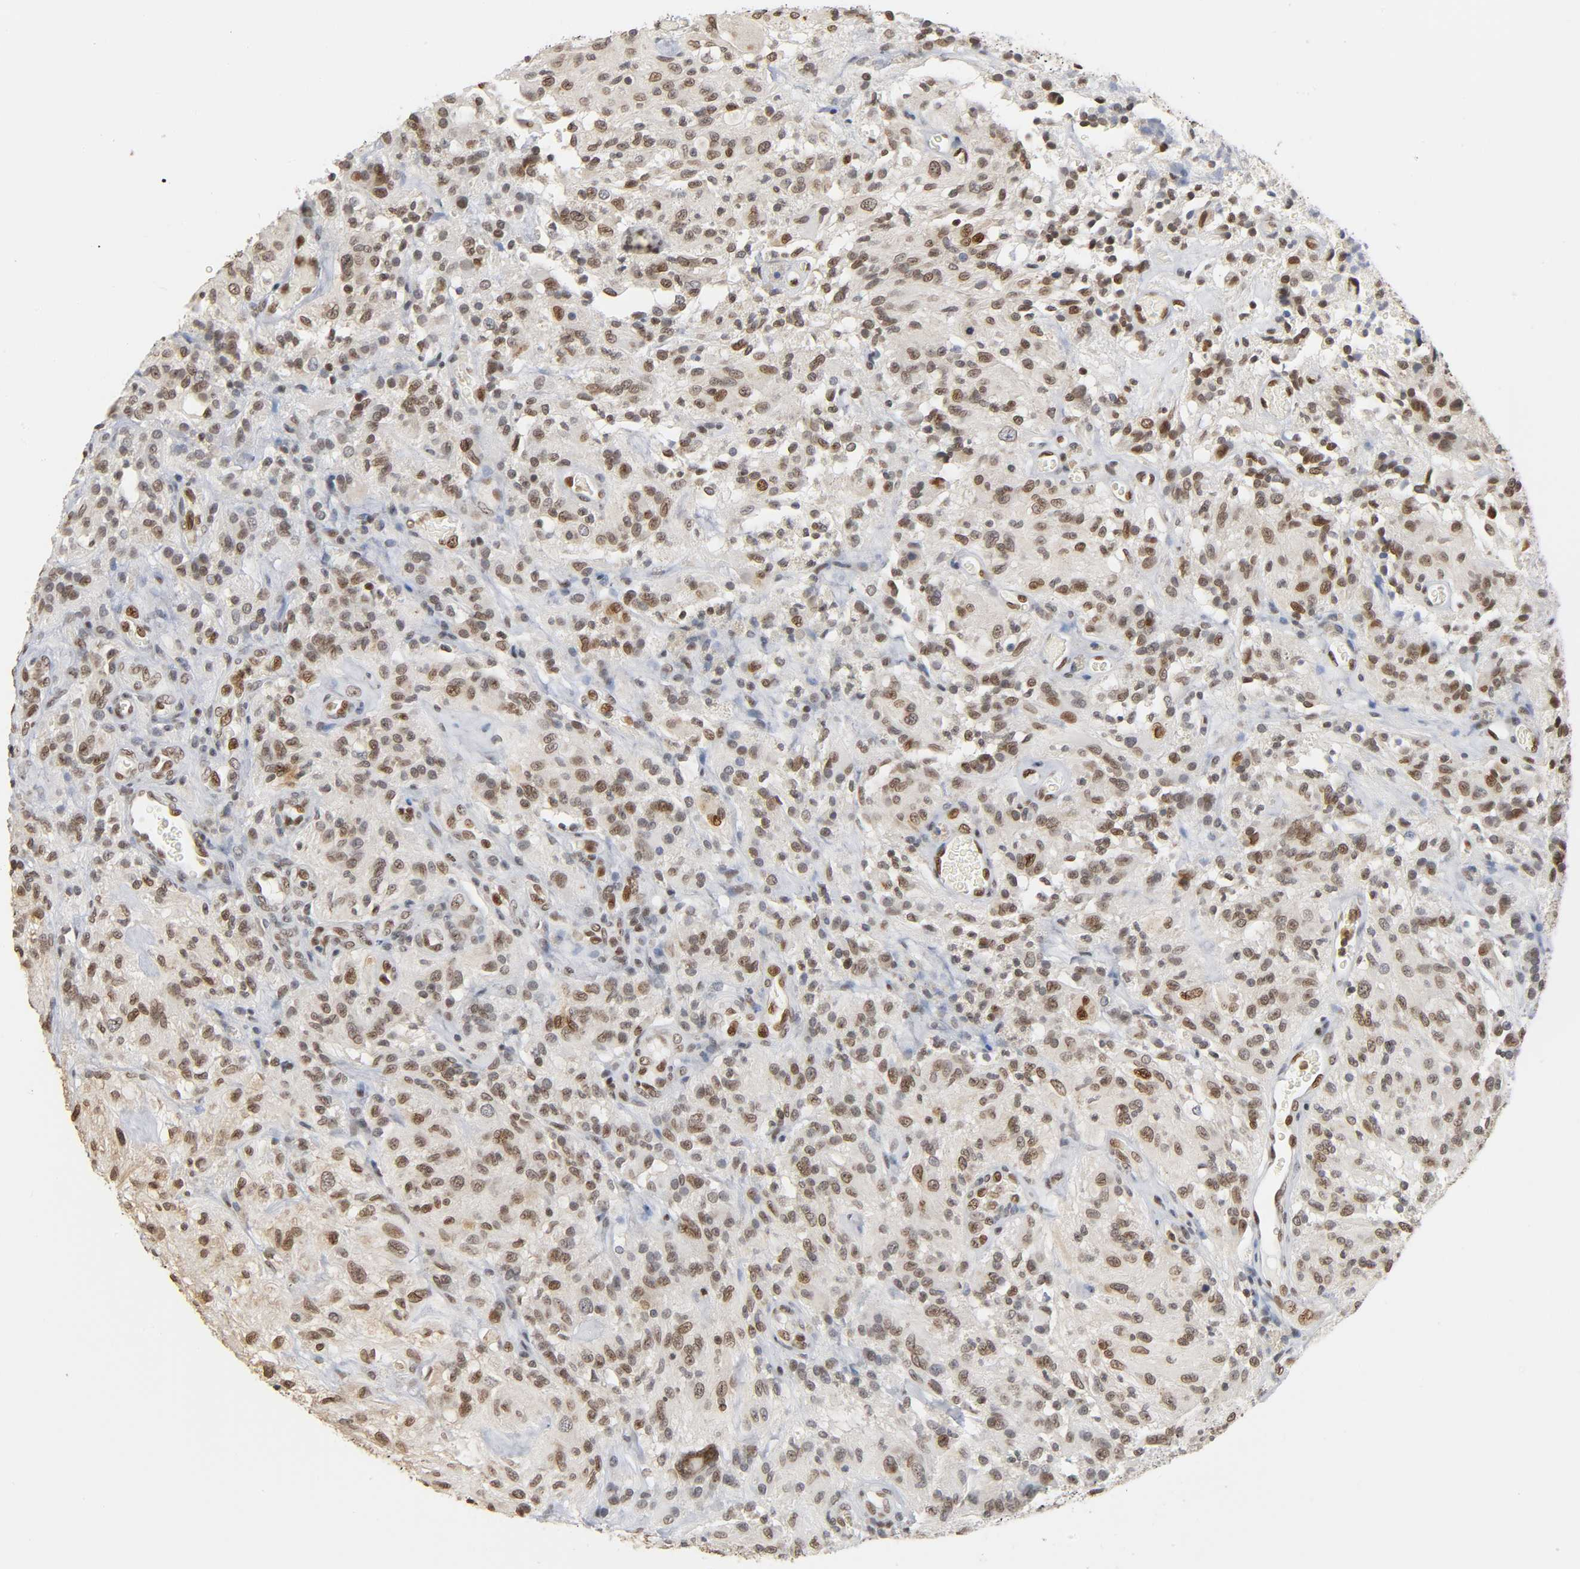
{"staining": {"intensity": "moderate", "quantity": ">75%", "location": "nuclear"}, "tissue": "glioma", "cell_type": "Tumor cells", "image_type": "cancer", "snomed": [{"axis": "morphology", "description": "Normal tissue, NOS"}, {"axis": "morphology", "description": "Glioma, malignant, High grade"}, {"axis": "topography", "description": "Cerebral cortex"}], "caption": "DAB (3,3'-diaminobenzidine) immunohistochemical staining of malignant glioma (high-grade) displays moderate nuclear protein staining in approximately >75% of tumor cells. The staining was performed using DAB (3,3'-diaminobenzidine) to visualize the protein expression in brown, while the nuclei were stained in blue with hematoxylin (Magnification: 20x).", "gene": "SUMO1", "patient": {"sex": "male", "age": 56}}